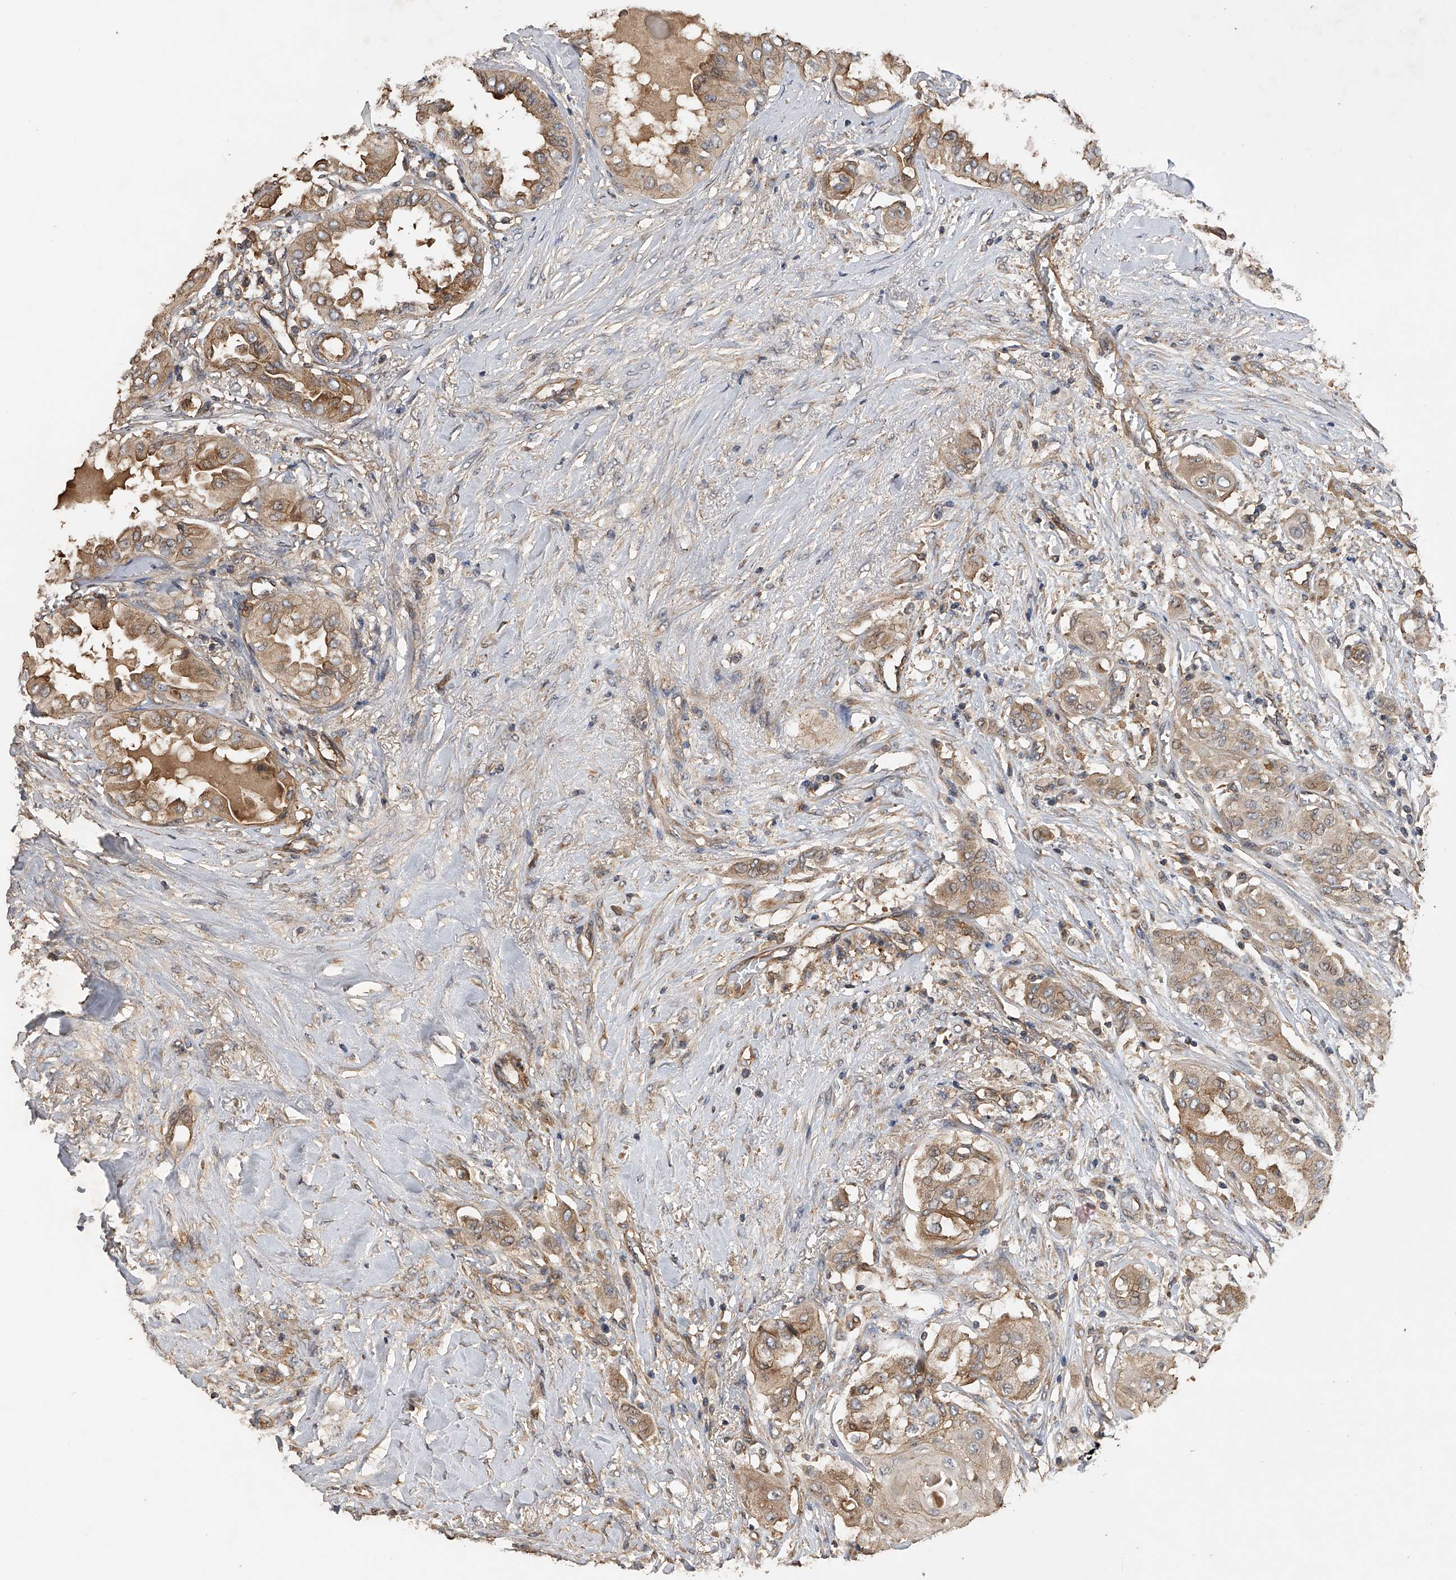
{"staining": {"intensity": "moderate", "quantity": ">75%", "location": "cytoplasmic/membranous"}, "tissue": "thyroid cancer", "cell_type": "Tumor cells", "image_type": "cancer", "snomed": [{"axis": "morphology", "description": "Papillary adenocarcinoma, NOS"}, {"axis": "topography", "description": "Thyroid gland"}], "caption": "Immunohistochemistry of thyroid papillary adenocarcinoma displays medium levels of moderate cytoplasmic/membranous staining in about >75% of tumor cells.", "gene": "PTPRA", "patient": {"sex": "female", "age": 59}}